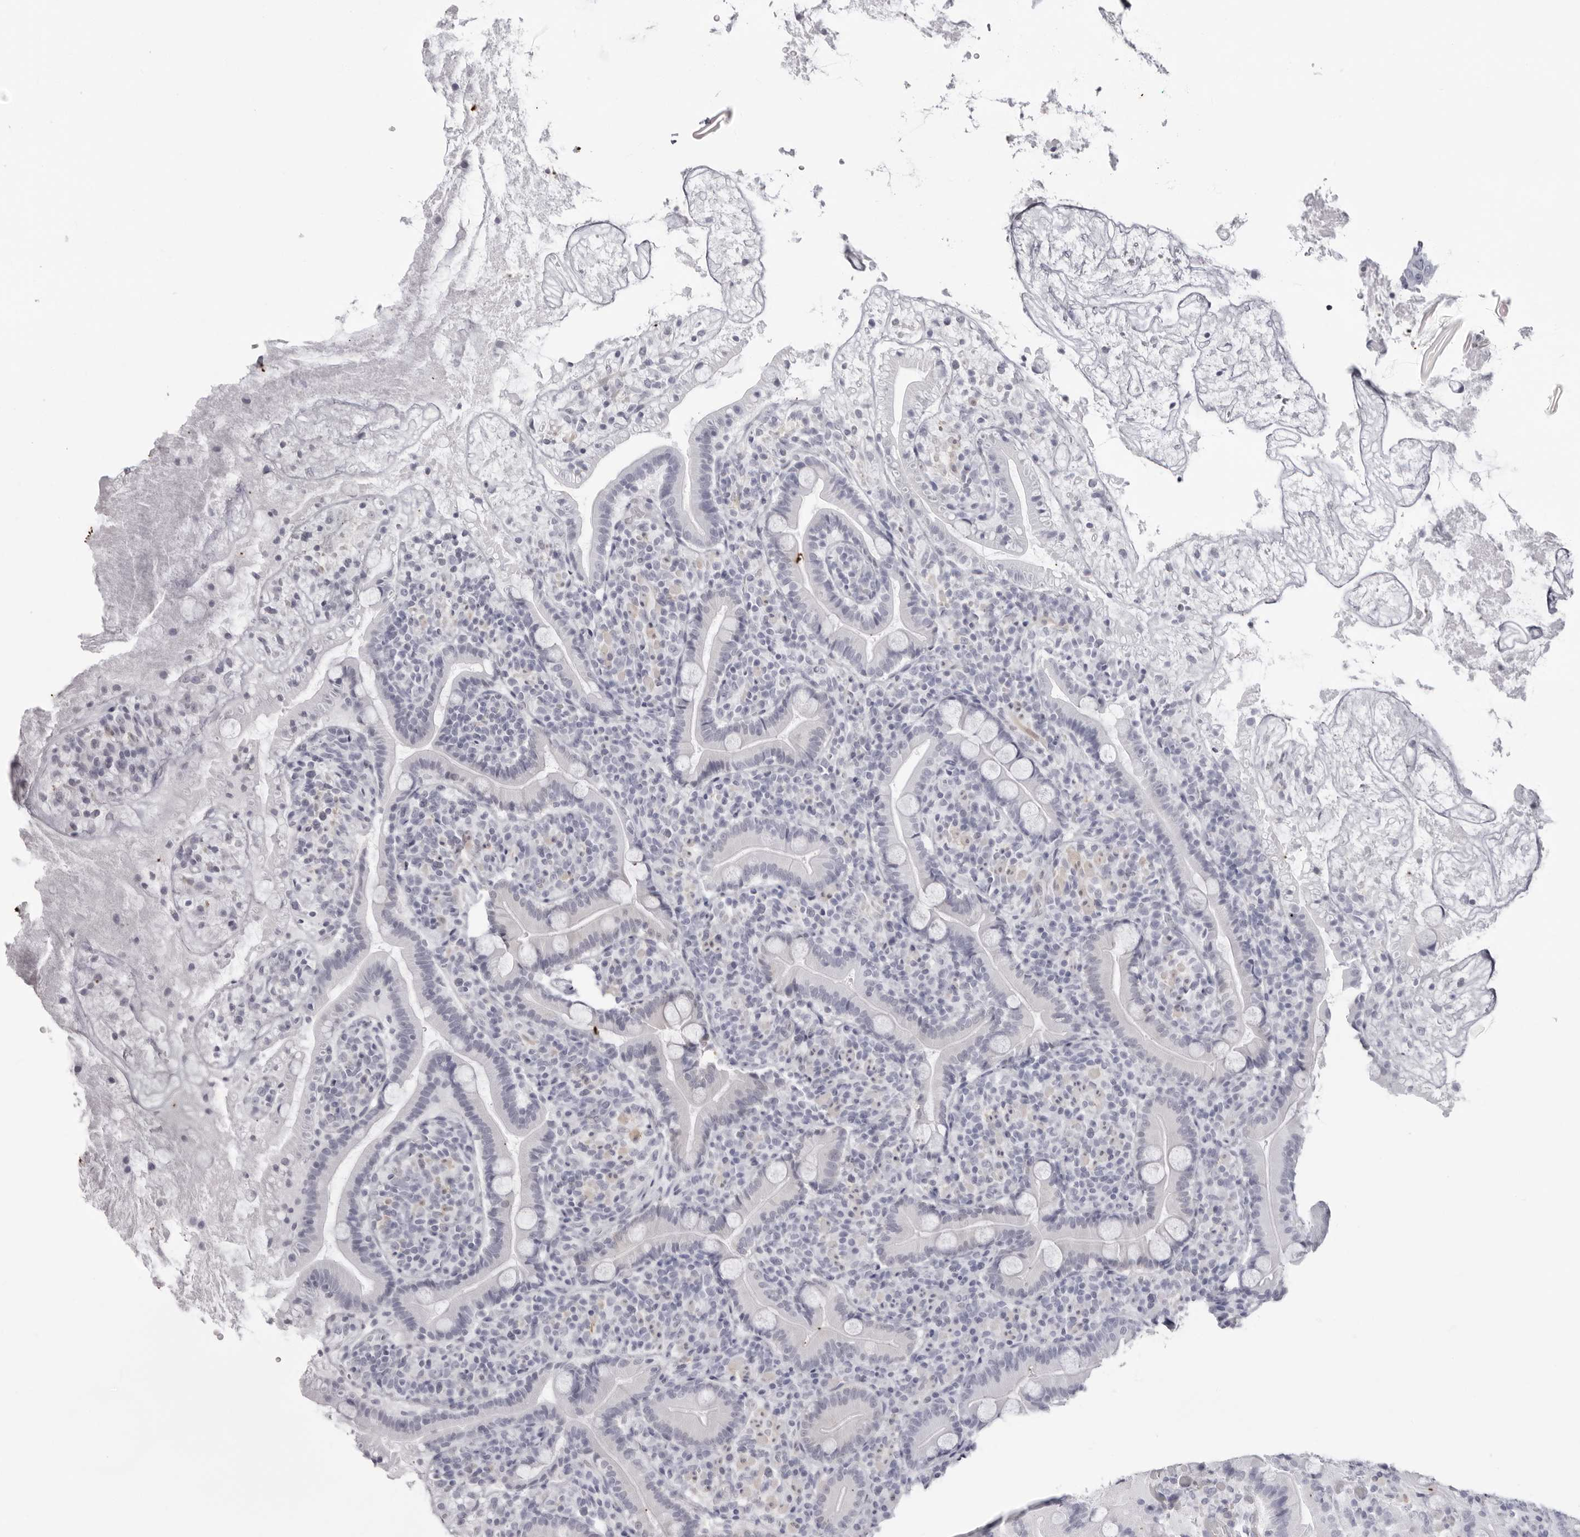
{"staining": {"intensity": "negative", "quantity": "none", "location": "none"}, "tissue": "duodenum", "cell_type": "Glandular cells", "image_type": "normal", "snomed": [{"axis": "morphology", "description": "Normal tissue, NOS"}, {"axis": "topography", "description": "Duodenum"}], "caption": "DAB immunohistochemical staining of normal duodenum exhibits no significant expression in glandular cells. (DAB immunohistochemistry (IHC), high magnification).", "gene": "INSL3", "patient": {"sex": "male", "age": 35}}